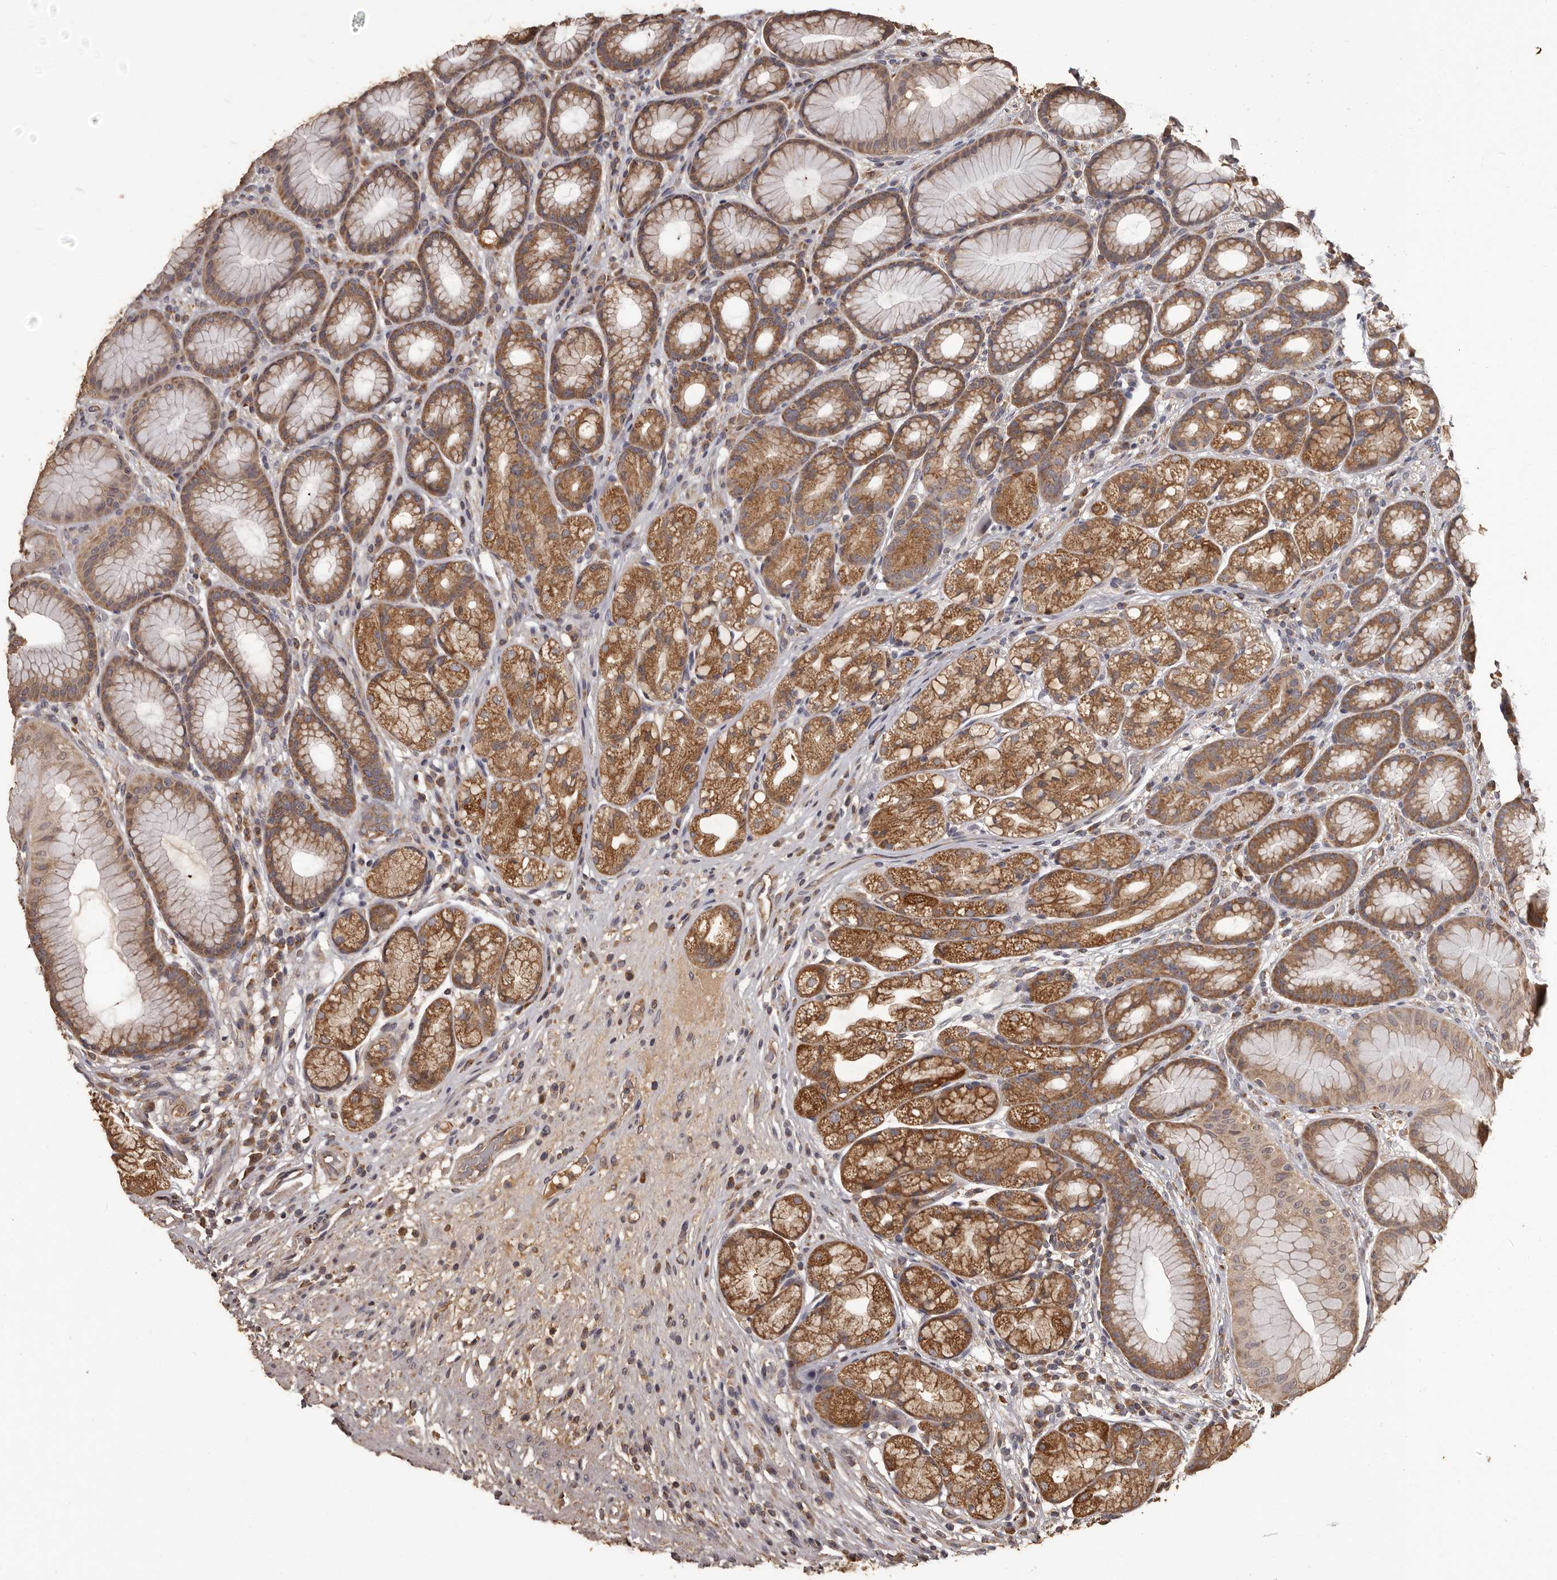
{"staining": {"intensity": "moderate", "quantity": ">75%", "location": "cytoplasmic/membranous"}, "tissue": "stomach", "cell_type": "Glandular cells", "image_type": "normal", "snomed": [{"axis": "morphology", "description": "Normal tissue, NOS"}, {"axis": "topography", "description": "Stomach"}], "caption": "Brown immunohistochemical staining in unremarkable human stomach exhibits moderate cytoplasmic/membranous staining in about >75% of glandular cells. (Stains: DAB (3,3'-diaminobenzidine) in brown, nuclei in blue, Microscopy: brightfield microscopy at high magnification).", "gene": "MGAT5", "patient": {"sex": "male", "age": 57}}